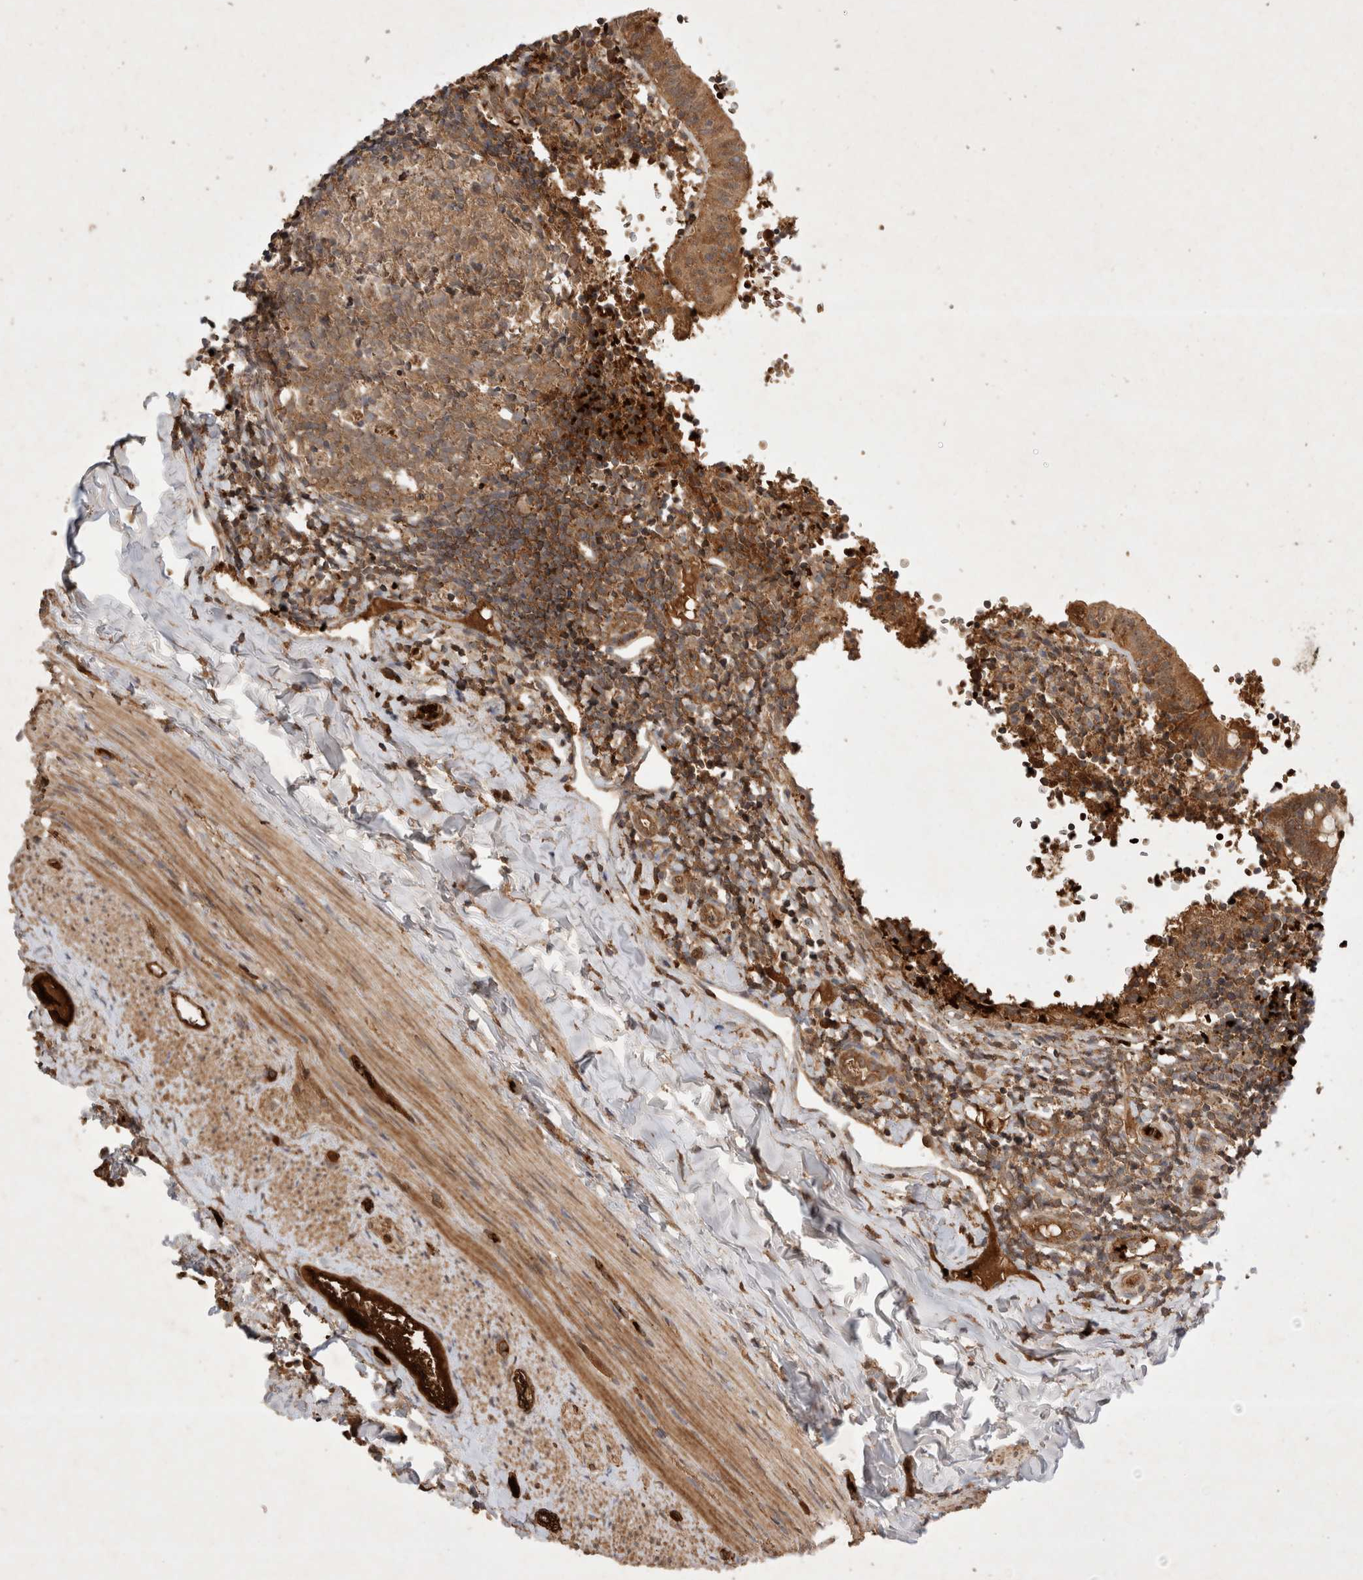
{"staining": {"intensity": "moderate", "quantity": ">75%", "location": "cytoplasmic/membranous"}, "tissue": "appendix", "cell_type": "Glandular cells", "image_type": "normal", "snomed": [{"axis": "morphology", "description": "Normal tissue, NOS"}, {"axis": "topography", "description": "Appendix"}], "caption": "Immunohistochemistry (IHC) of normal appendix displays medium levels of moderate cytoplasmic/membranous expression in approximately >75% of glandular cells. The staining is performed using DAB (3,3'-diaminobenzidine) brown chromogen to label protein expression. The nuclei are counter-stained blue using hematoxylin.", "gene": "FAM221A", "patient": {"sex": "male", "age": 8}}